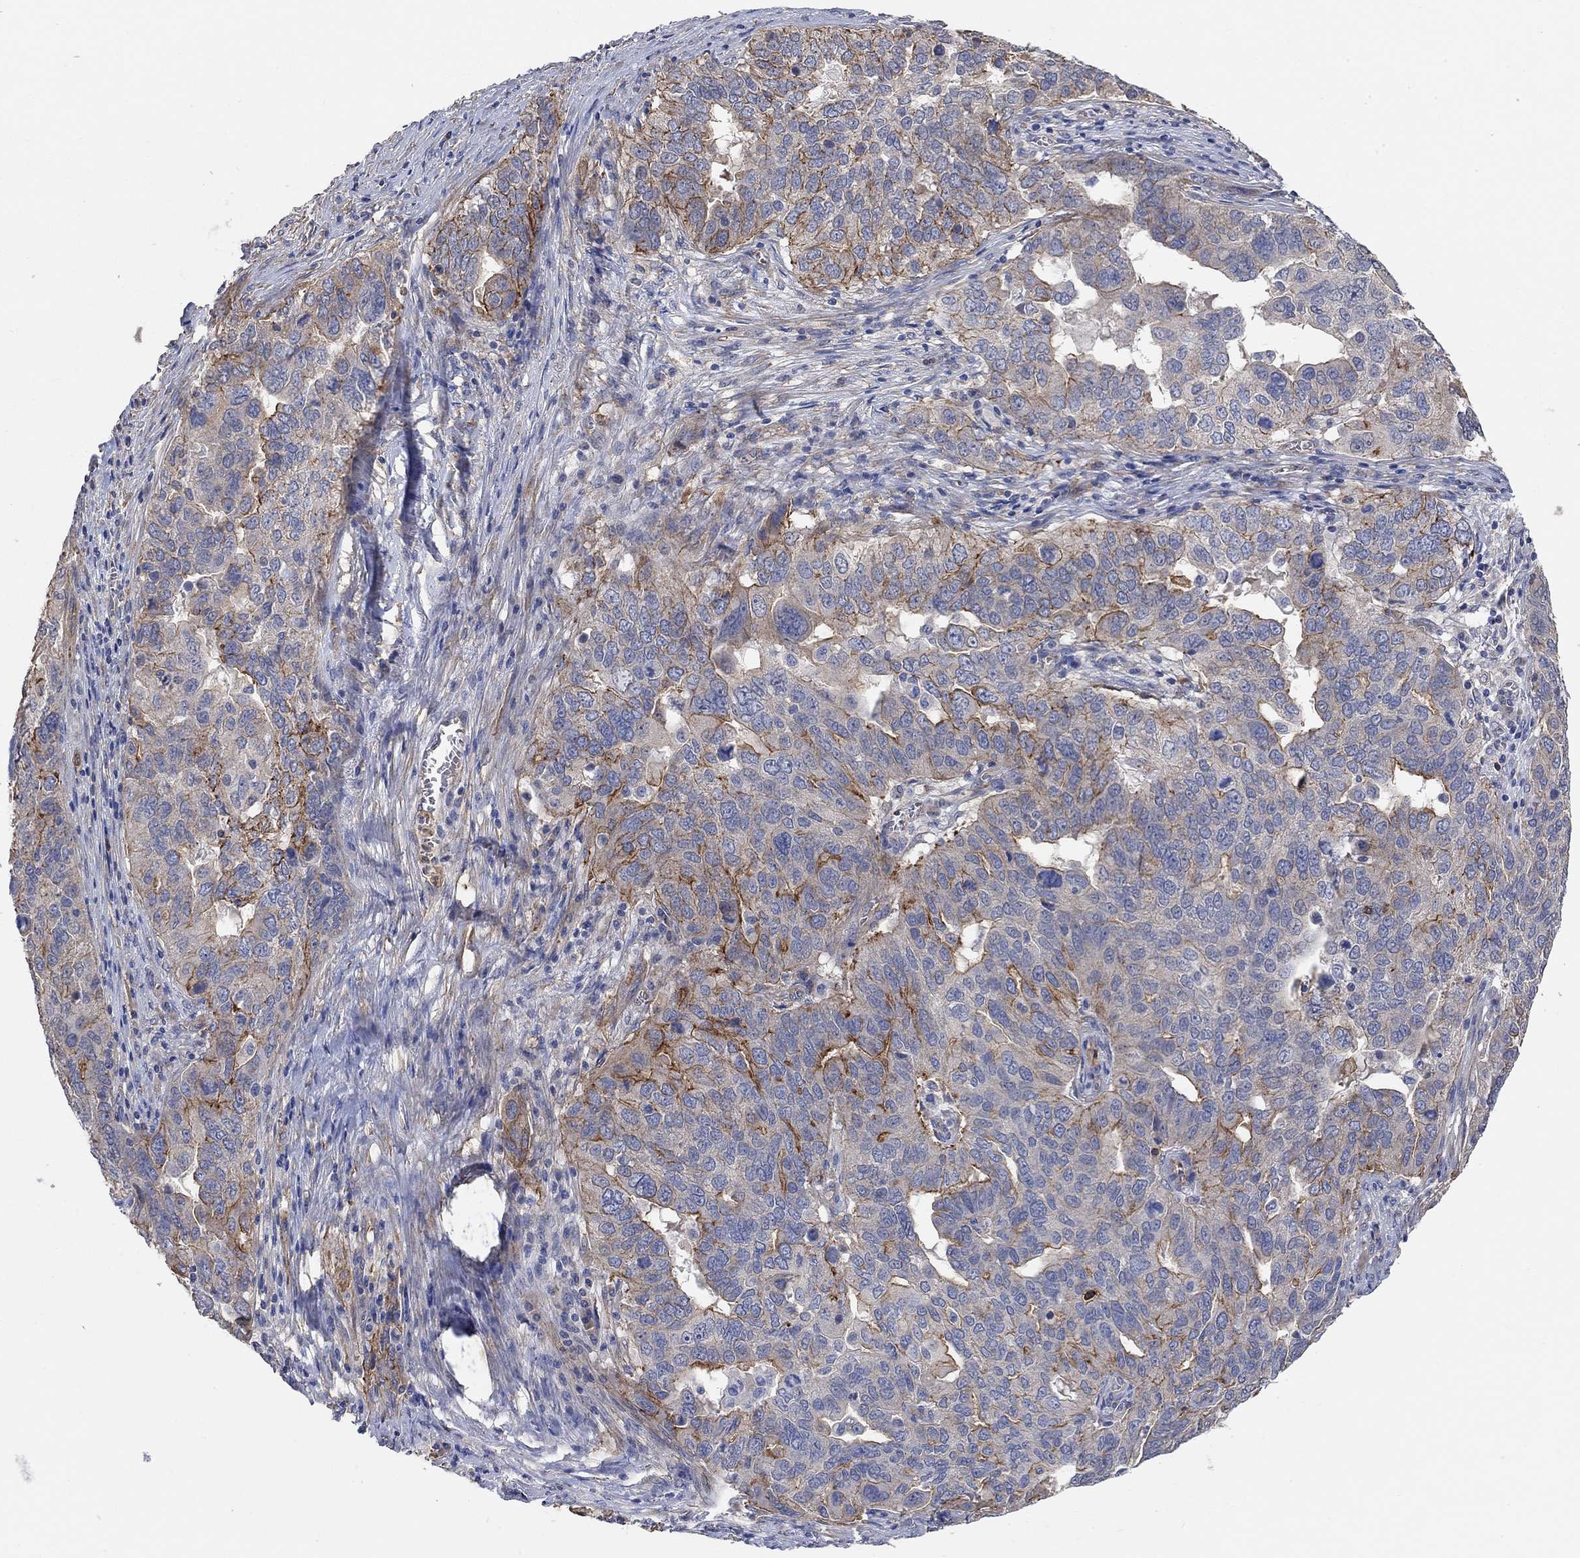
{"staining": {"intensity": "strong", "quantity": "<25%", "location": "cytoplasmic/membranous"}, "tissue": "ovarian cancer", "cell_type": "Tumor cells", "image_type": "cancer", "snomed": [{"axis": "morphology", "description": "Carcinoma, endometroid"}, {"axis": "topography", "description": "Soft tissue"}, {"axis": "topography", "description": "Ovary"}], "caption": "Endometroid carcinoma (ovarian) was stained to show a protein in brown. There is medium levels of strong cytoplasmic/membranous expression in about <25% of tumor cells.", "gene": "SYT16", "patient": {"sex": "female", "age": 52}}